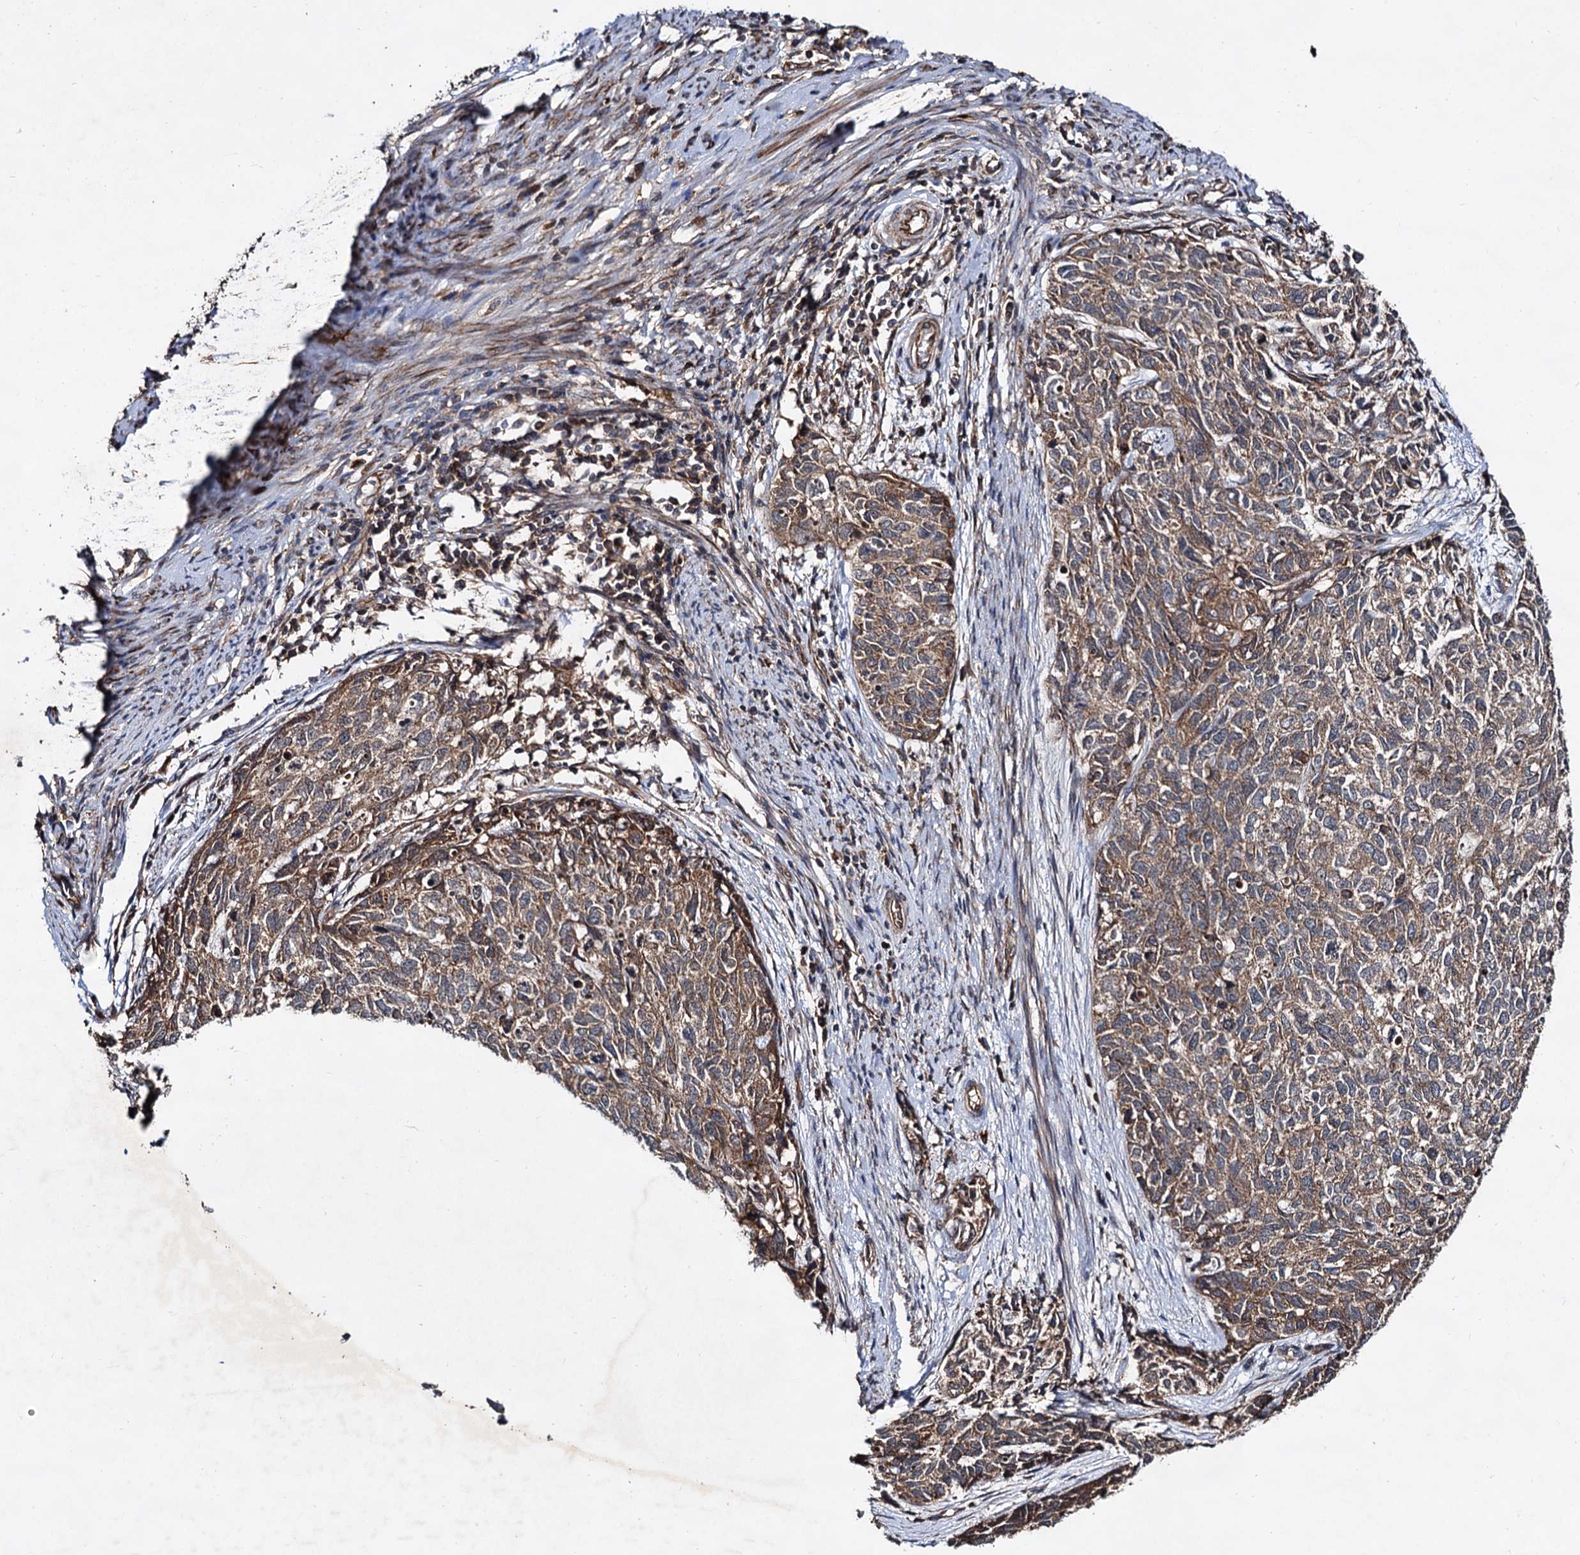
{"staining": {"intensity": "moderate", "quantity": ">75%", "location": "cytoplasmic/membranous"}, "tissue": "cervical cancer", "cell_type": "Tumor cells", "image_type": "cancer", "snomed": [{"axis": "morphology", "description": "Squamous cell carcinoma, NOS"}, {"axis": "topography", "description": "Cervix"}], "caption": "Squamous cell carcinoma (cervical) stained for a protein (brown) reveals moderate cytoplasmic/membranous positive expression in approximately >75% of tumor cells.", "gene": "TEX9", "patient": {"sex": "female", "age": 63}}